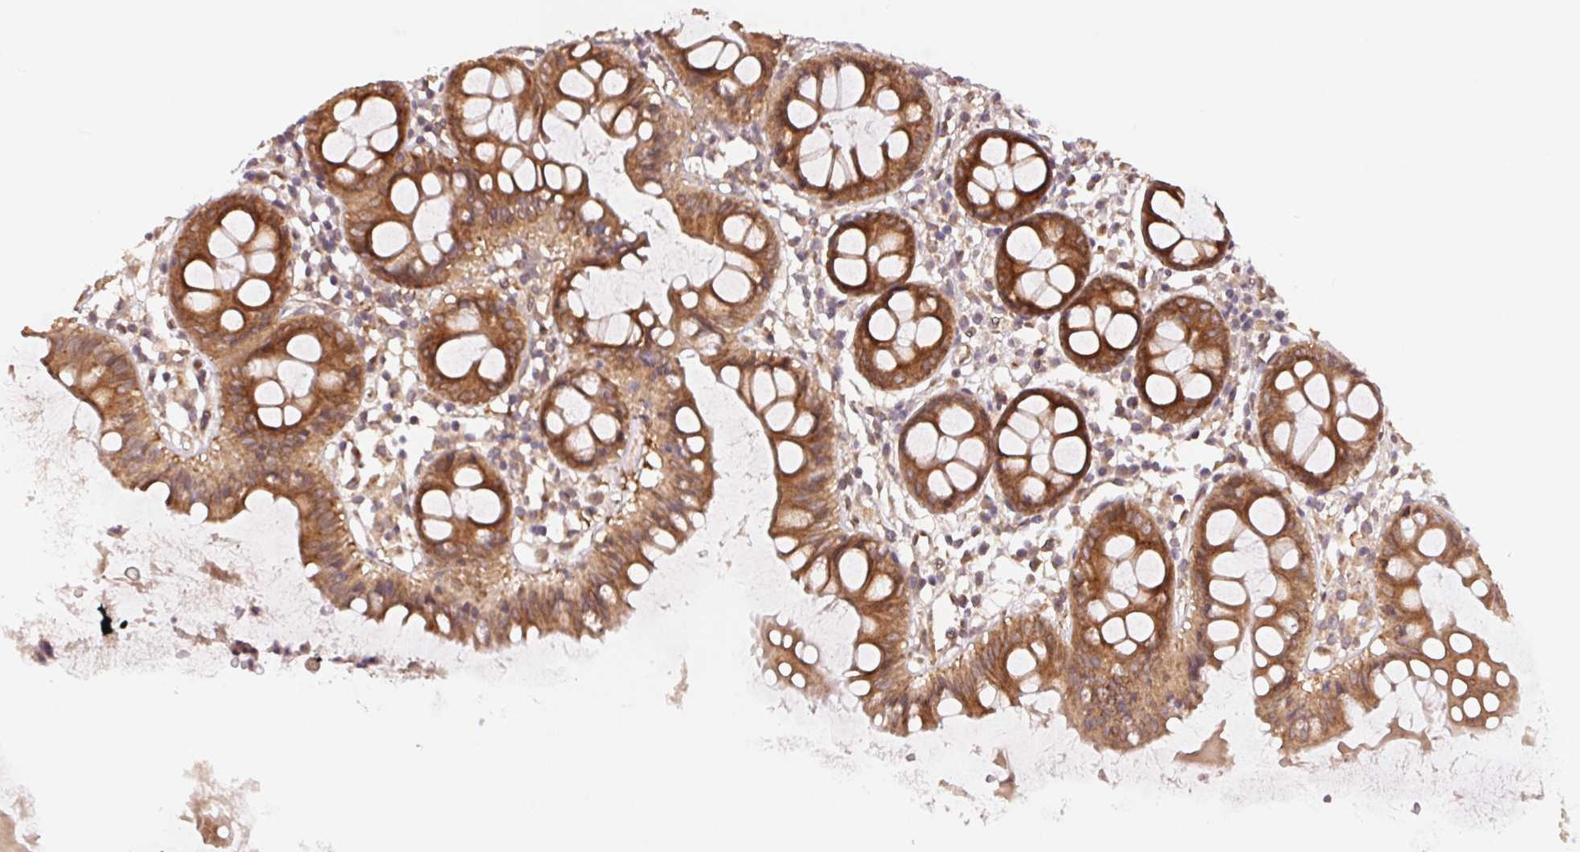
{"staining": {"intensity": "moderate", "quantity": ">75%", "location": "cytoplasmic/membranous"}, "tissue": "colon", "cell_type": "Glandular cells", "image_type": "normal", "snomed": [{"axis": "morphology", "description": "Normal tissue, NOS"}, {"axis": "topography", "description": "Colon"}], "caption": "Protein expression by IHC displays moderate cytoplasmic/membranous expression in approximately >75% of glandular cells in benign colon.", "gene": "EI24", "patient": {"sex": "female", "age": 84}}